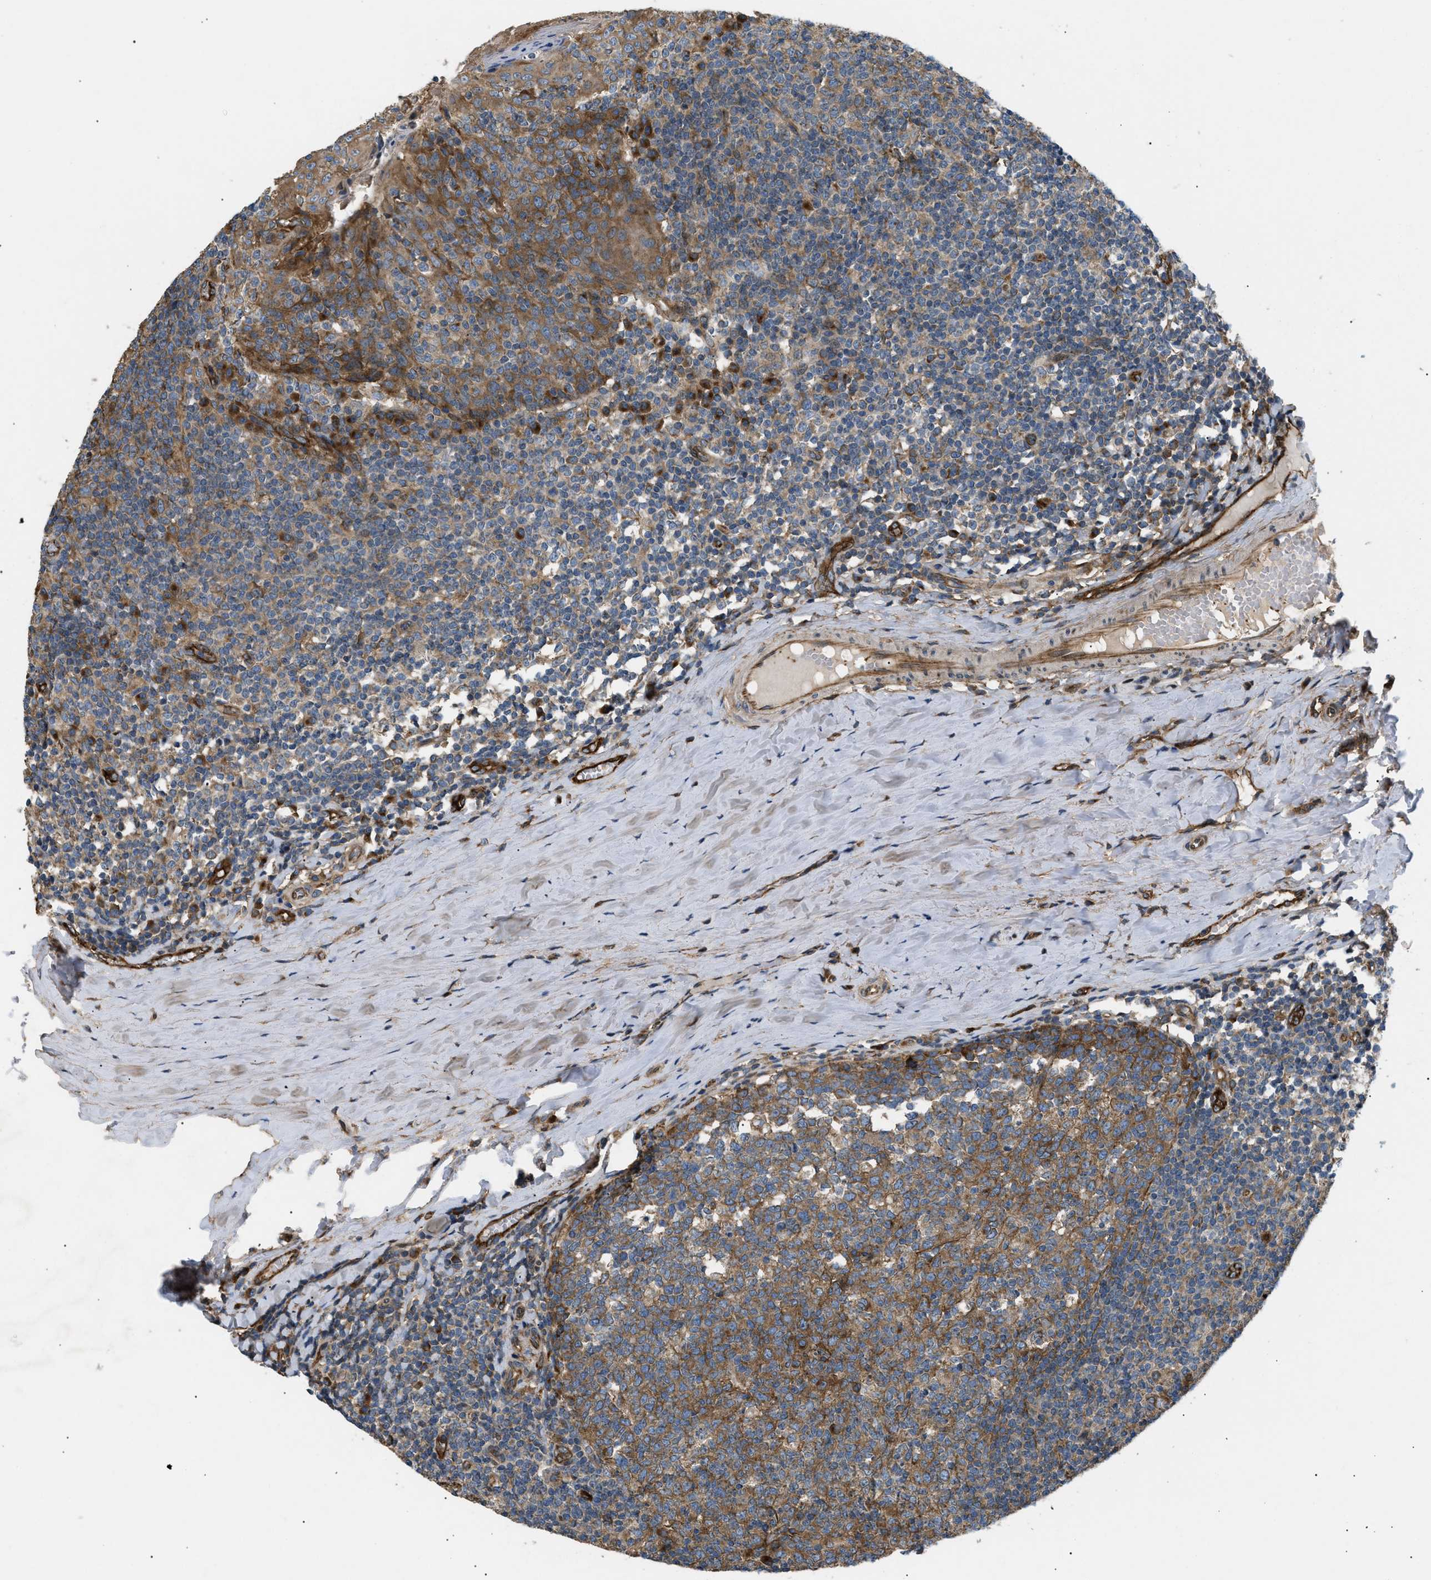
{"staining": {"intensity": "strong", "quantity": "25%-75%", "location": "cytoplasmic/membranous"}, "tissue": "tonsil", "cell_type": "Germinal center cells", "image_type": "normal", "snomed": [{"axis": "morphology", "description": "Normal tissue, NOS"}, {"axis": "topography", "description": "Tonsil"}], "caption": "Immunohistochemical staining of unremarkable tonsil exhibits 25%-75% levels of strong cytoplasmic/membranous protein staining in approximately 25%-75% of germinal center cells.", "gene": "LYSMD3", "patient": {"sex": "female", "age": 19}}